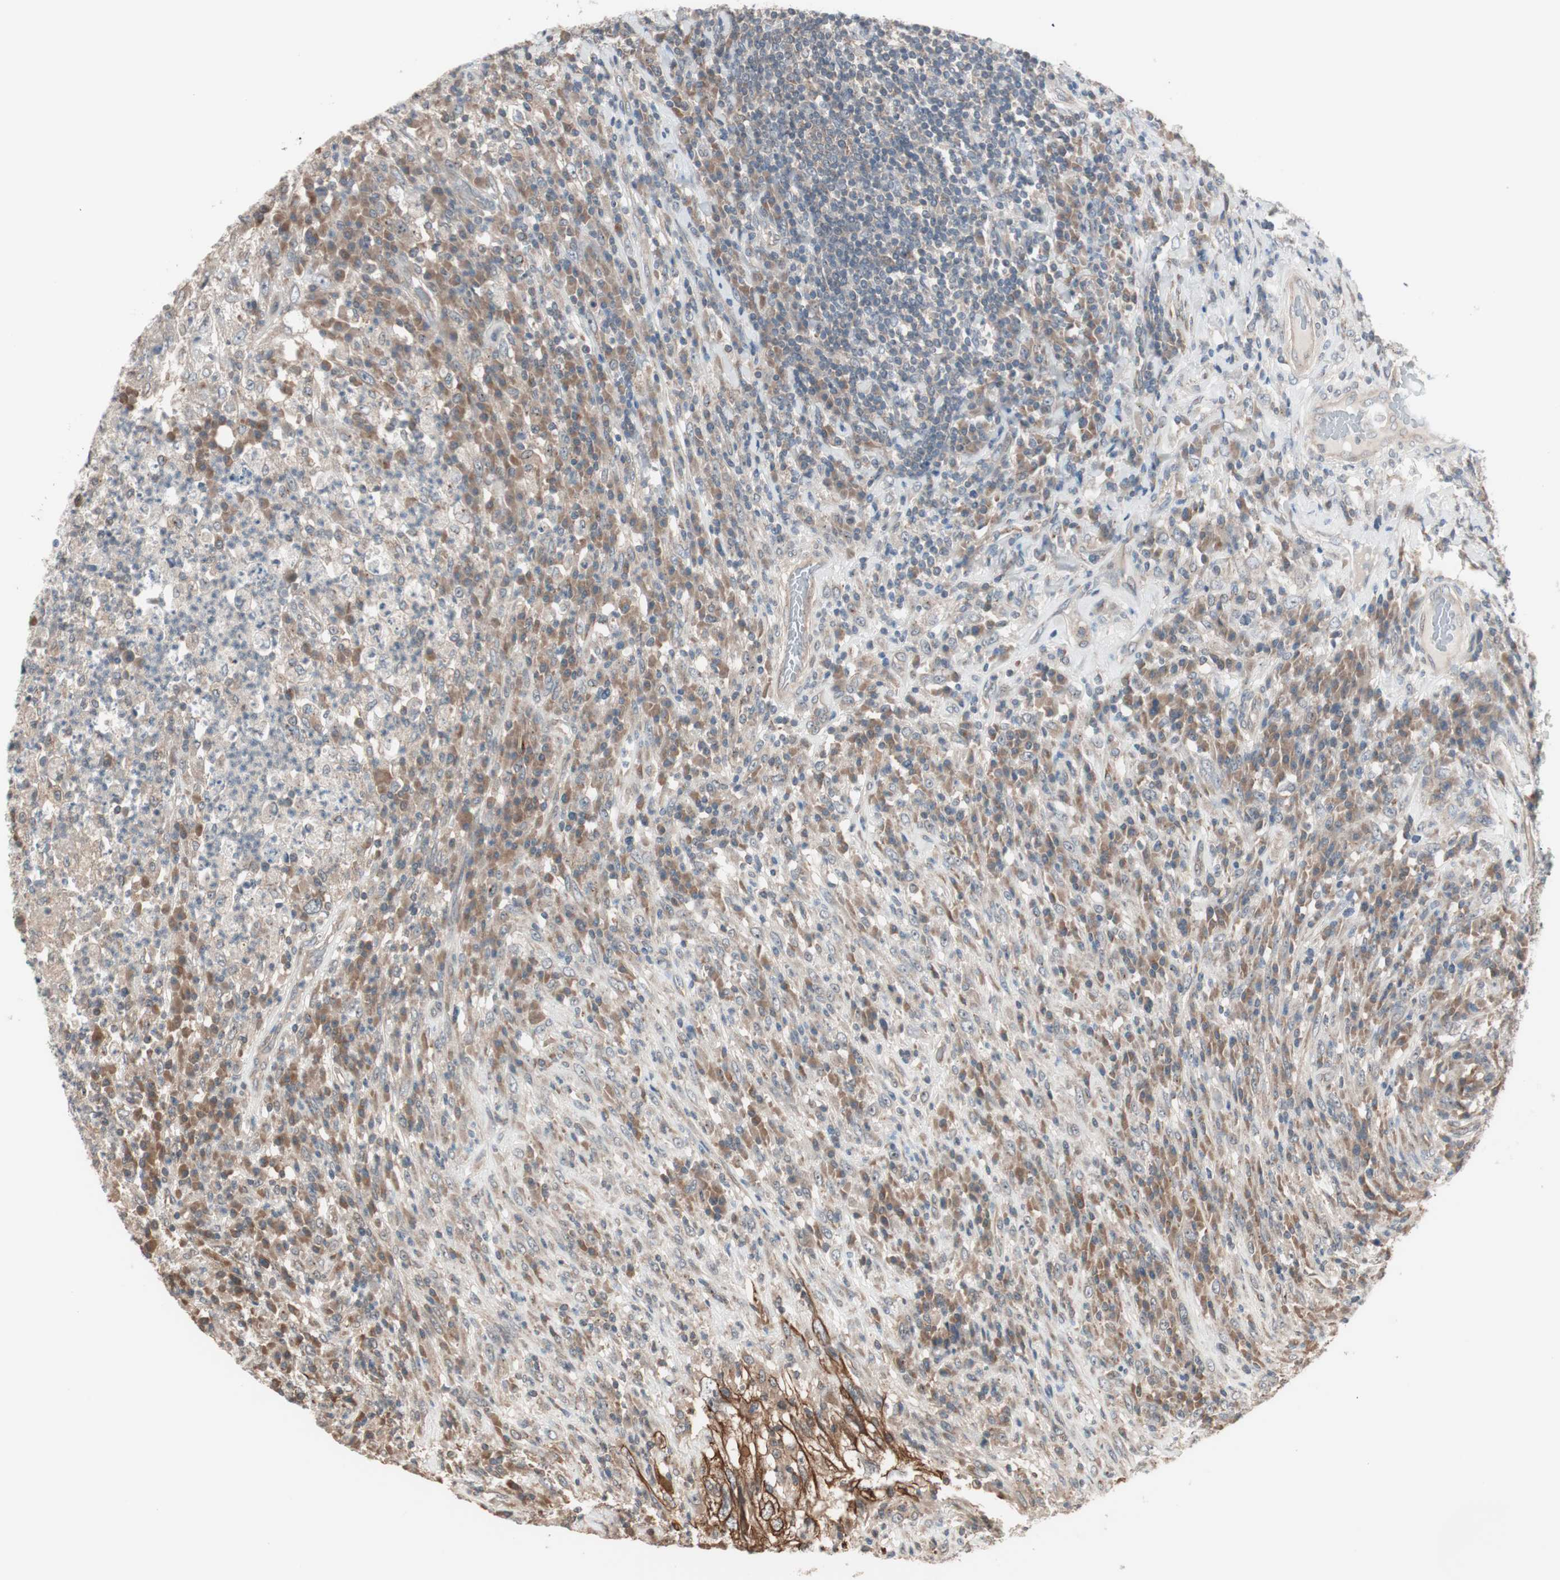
{"staining": {"intensity": "weak", "quantity": ">75%", "location": "cytoplasmic/membranous"}, "tissue": "testis cancer", "cell_type": "Tumor cells", "image_type": "cancer", "snomed": [{"axis": "morphology", "description": "Necrosis, NOS"}, {"axis": "morphology", "description": "Carcinoma, Embryonal, NOS"}, {"axis": "topography", "description": "Testis"}], "caption": "High-power microscopy captured an immunohistochemistry (IHC) histopathology image of testis cancer (embryonal carcinoma), revealing weak cytoplasmic/membranous positivity in about >75% of tumor cells. (Stains: DAB (3,3'-diaminobenzidine) in brown, nuclei in blue, Microscopy: brightfield microscopy at high magnification).", "gene": "FBXO5", "patient": {"sex": "male", "age": 19}}